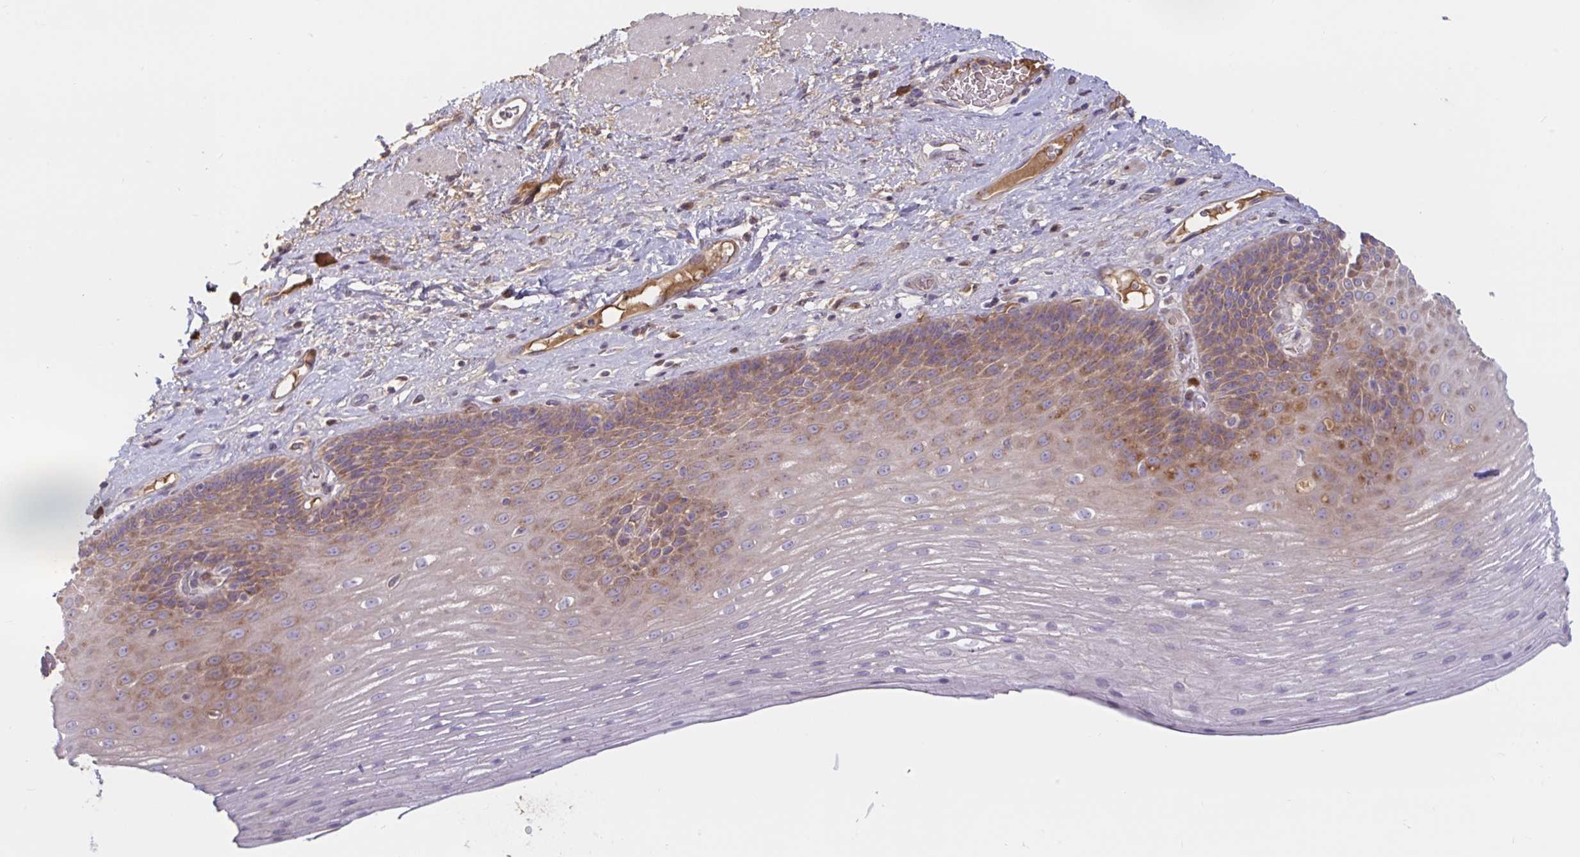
{"staining": {"intensity": "moderate", "quantity": "25%-75%", "location": "cytoplasmic/membranous"}, "tissue": "esophagus", "cell_type": "Squamous epithelial cells", "image_type": "normal", "snomed": [{"axis": "morphology", "description": "Normal tissue, NOS"}, {"axis": "topography", "description": "Esophagus"}], "caption": "Immunohistochemical staining of unremarkable esophagus exhibits 25%-75% levels of moderate cytoplasmic/membranous protein expression in about 25%-75% of squamous epithelial cells.", "gene": "LARP1", "patient": {"sex": "male", "age": 62}}